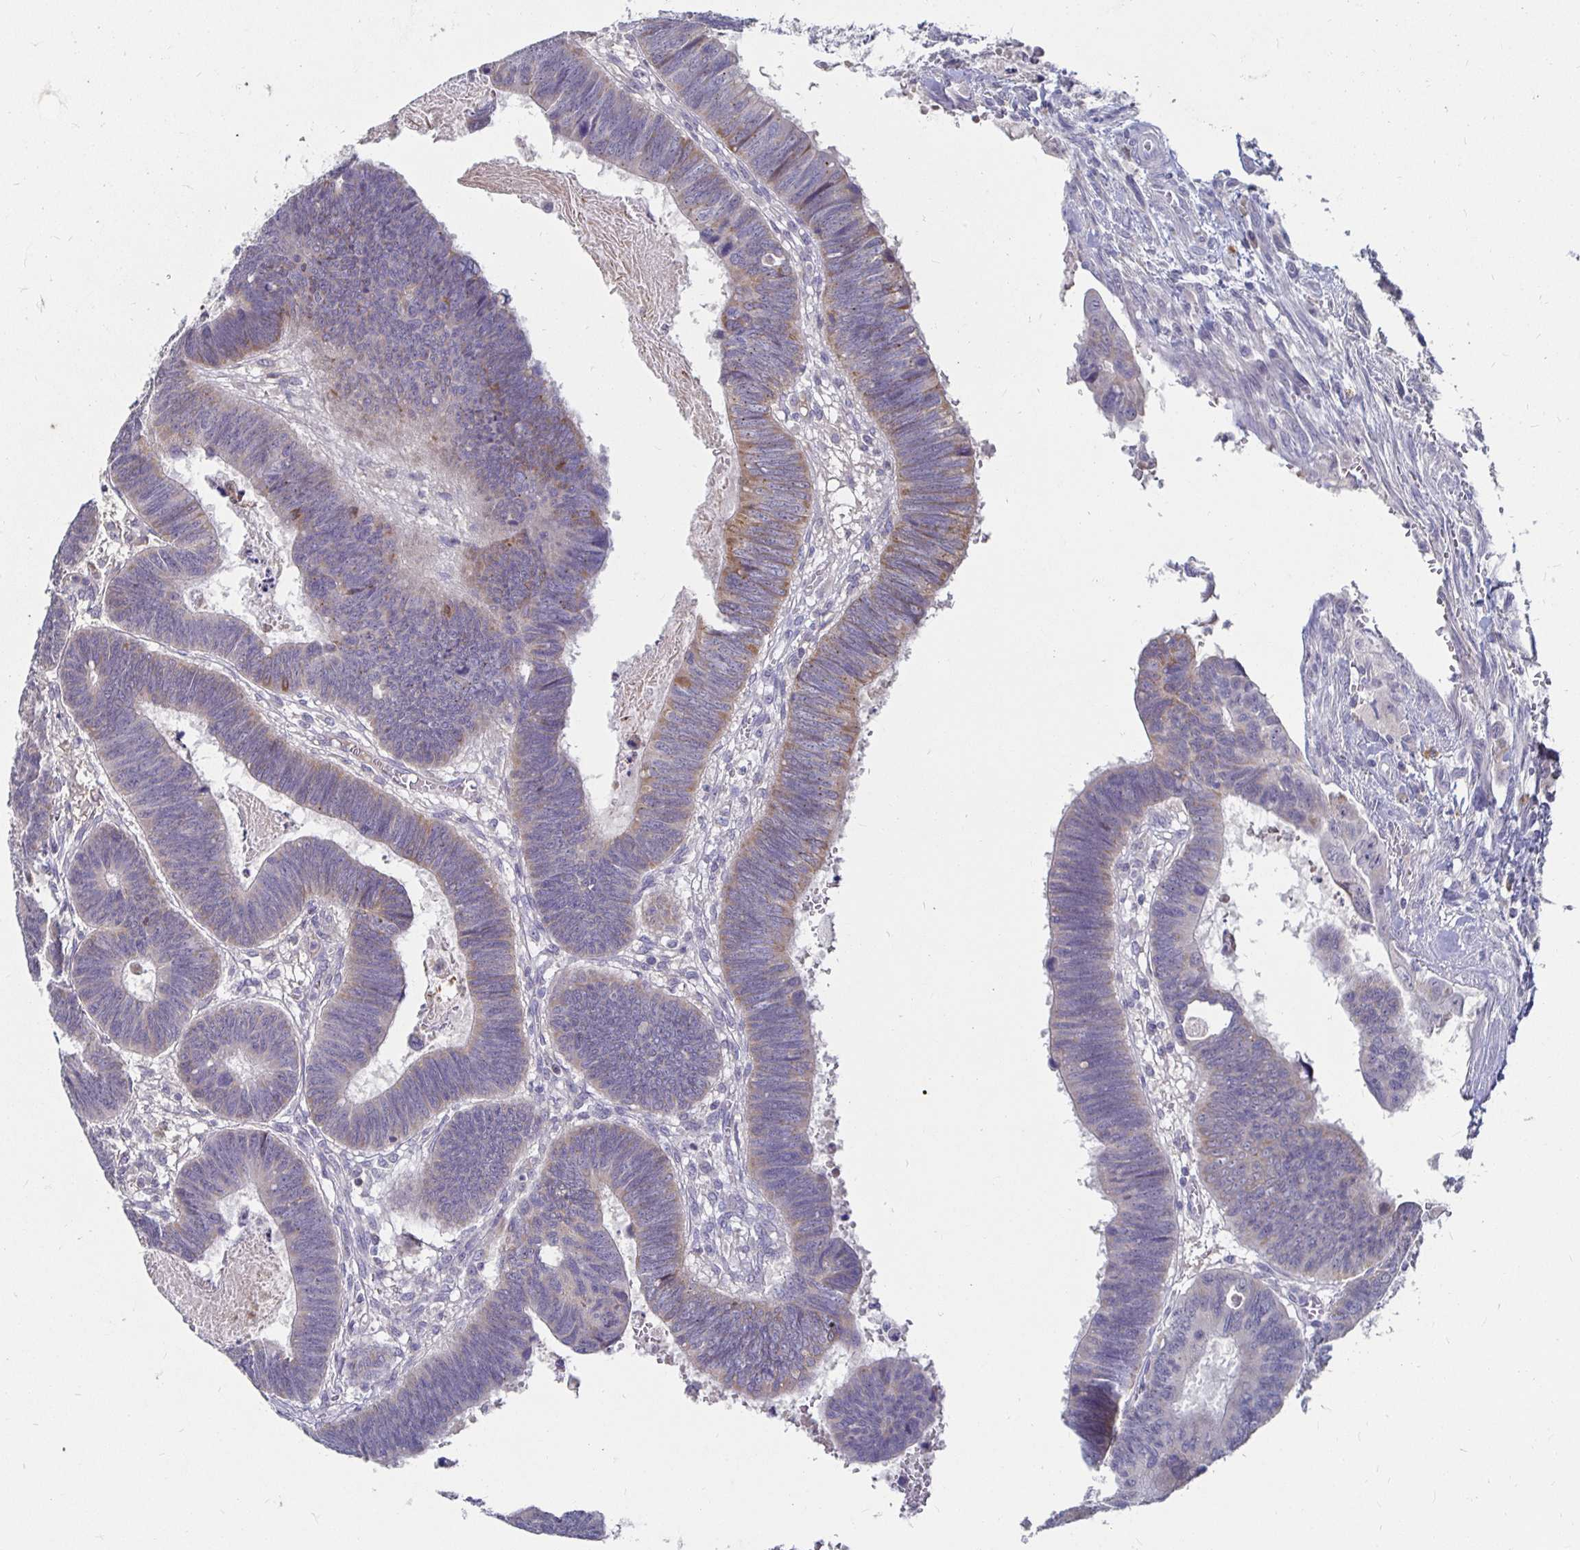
{"staining": {"intensity": "moderate", "quantity": "<25%", "location": "cytoplasmic/membranous"}, "tissue": "colorectal cancer", "cell_type": "Tumor cells", "image_type": "cancer", "snomed": [{"axis": "morphology", "description": "Adenocarcinoma, NOS"}, {"axis": "topography", "description": "Colon"}], "caption": "Moderate cytoplasmic/membranous protein staining is seen in about <25% of tumor cells in adenocarcinoma (colorectal).", "gene": "RNF144B", "patient": {"sex": "male", "age": 62}}